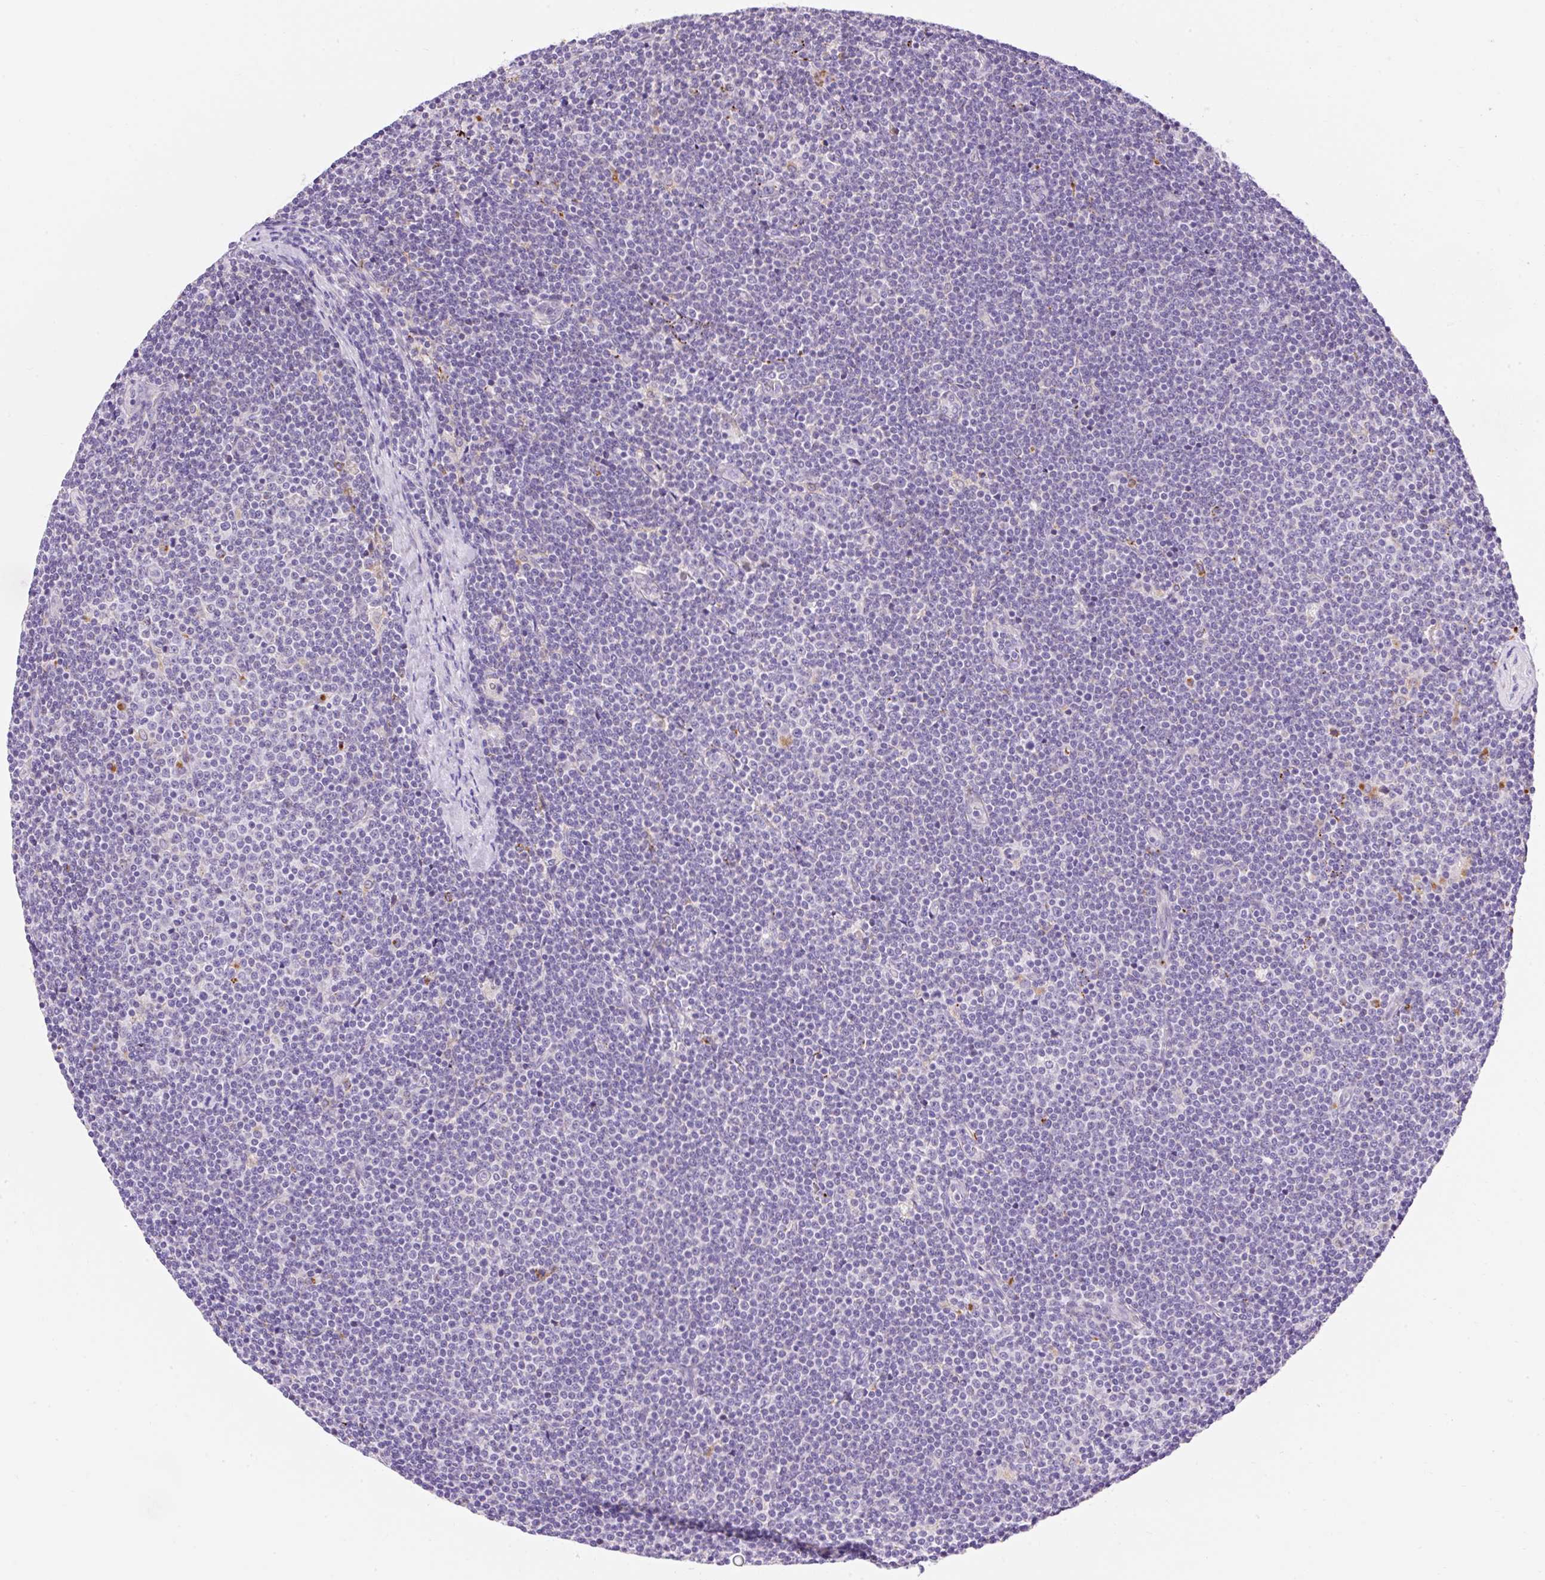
{"staining": {"intensity": "negative", "quantity": "none", "location": "none"}, "tissue": "lymphoma", "cell_type": "Tumor cells", "image_type": "cancer", "snomed": [{"axis": "morphology", "description": "Malignant lymphoma, non-Hodgkin's type, Low grade"}, {"axis": "topography", "description": "Lymph node"}], "caption": "This is a image of immunohistochemistry (IHC) staining of low-grade malignant lymphoma, non-Hodgkin's type, which shows no positivity in tumor cells.", "gene": "TMEM150C", "patient": {"sex": "male", "age": 48}}